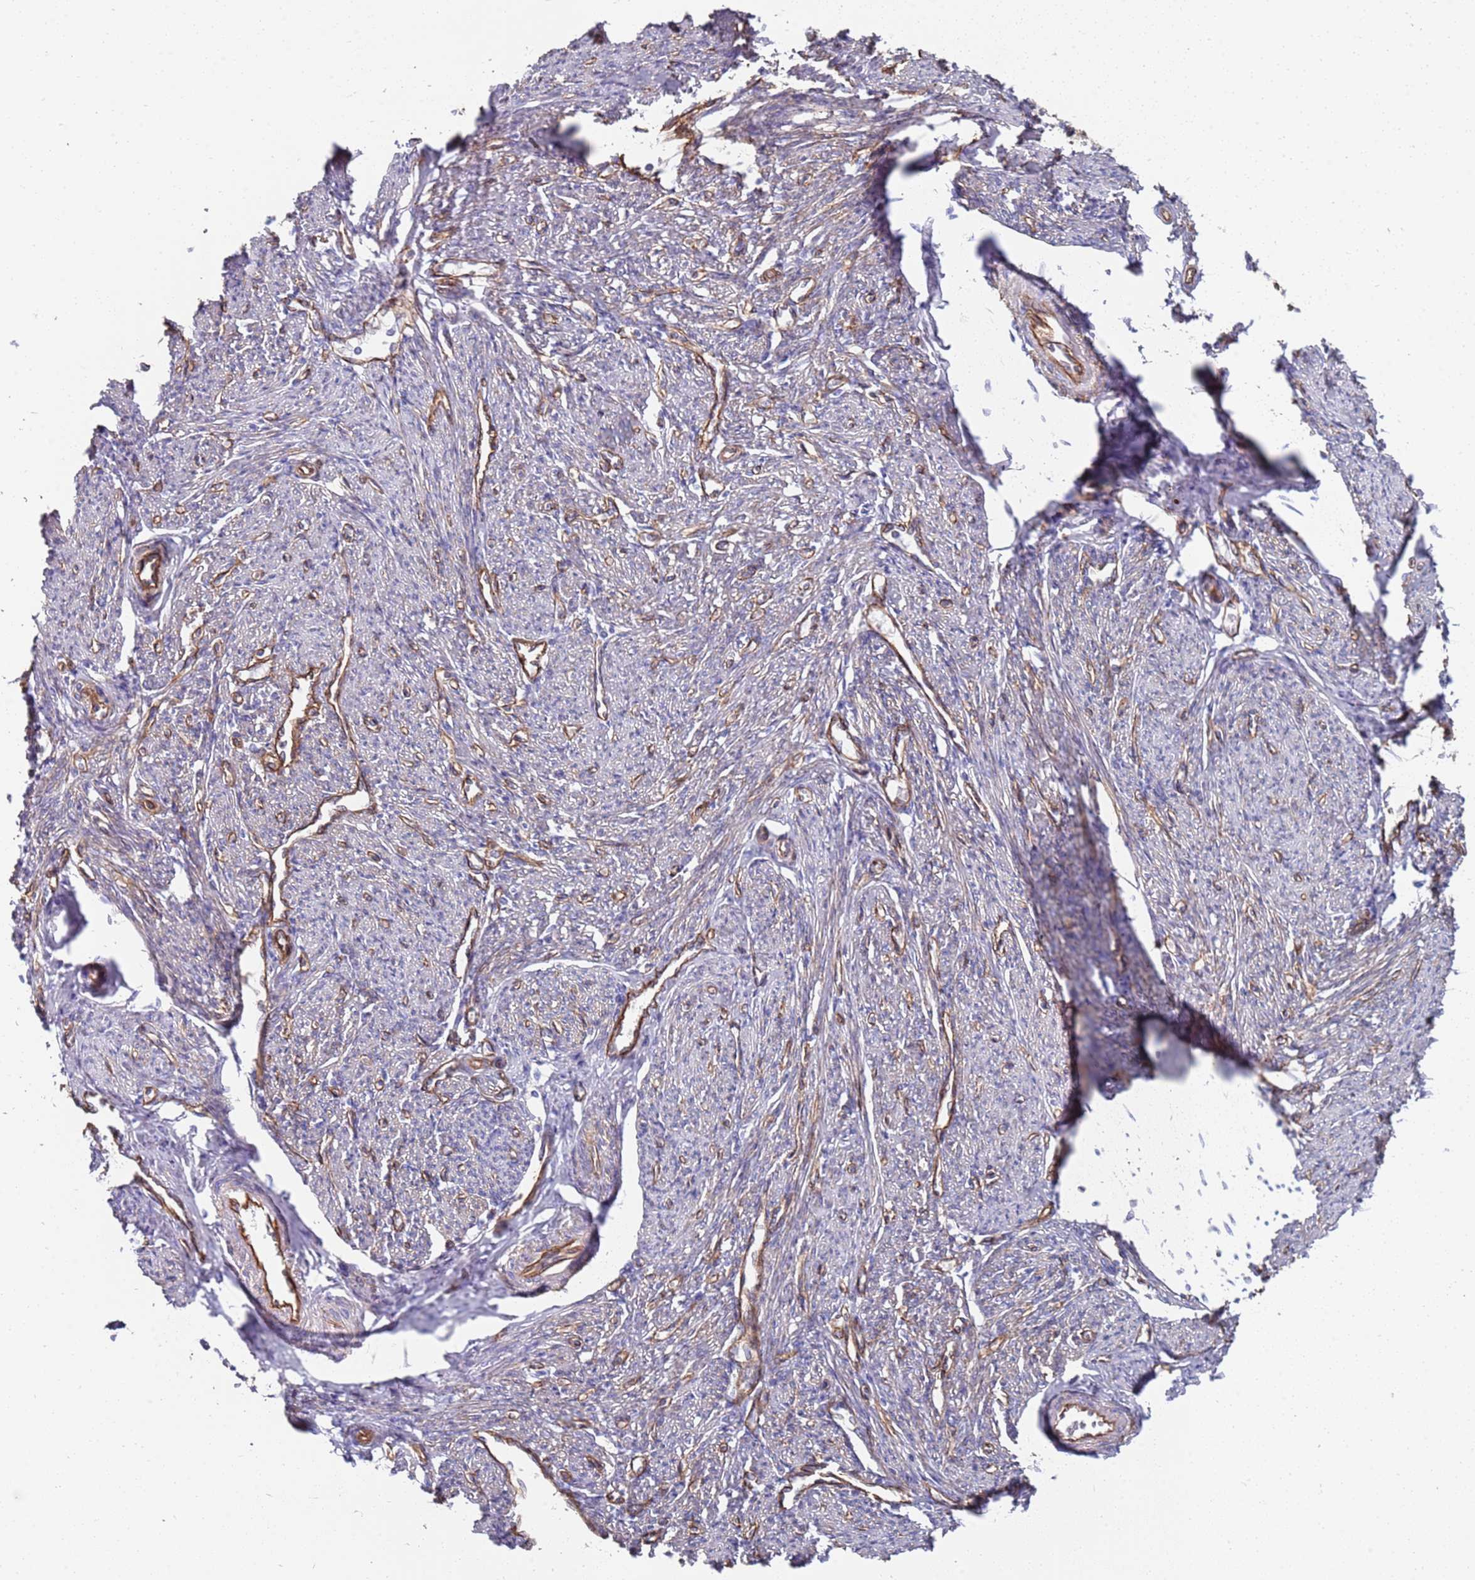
{"staining": {"intensity": "moderate", "quantity": "25%-75%", "location": "cytoplasmic/membranous"}, "tissue": "smooth muscle", "cell_type": "Smooth muscle cells", "image_type": "normal", "snomed": [{"axis": "morphology", "description": "Normal tissue, NOS"}, {"axis": "topography", "description": "Smooth muscle"}, {"axis": "topography", "description": "Uterus"}], "caption": "Protein staining by immunohistochemistry (IHC) shows moderate cytoplasmic/membranous positivity in about 25%-75% of smooth muscle cells in normal smooth muscle.", "gene": "JAKMIP2", "patient": {"sex": "female", "age": 59}}